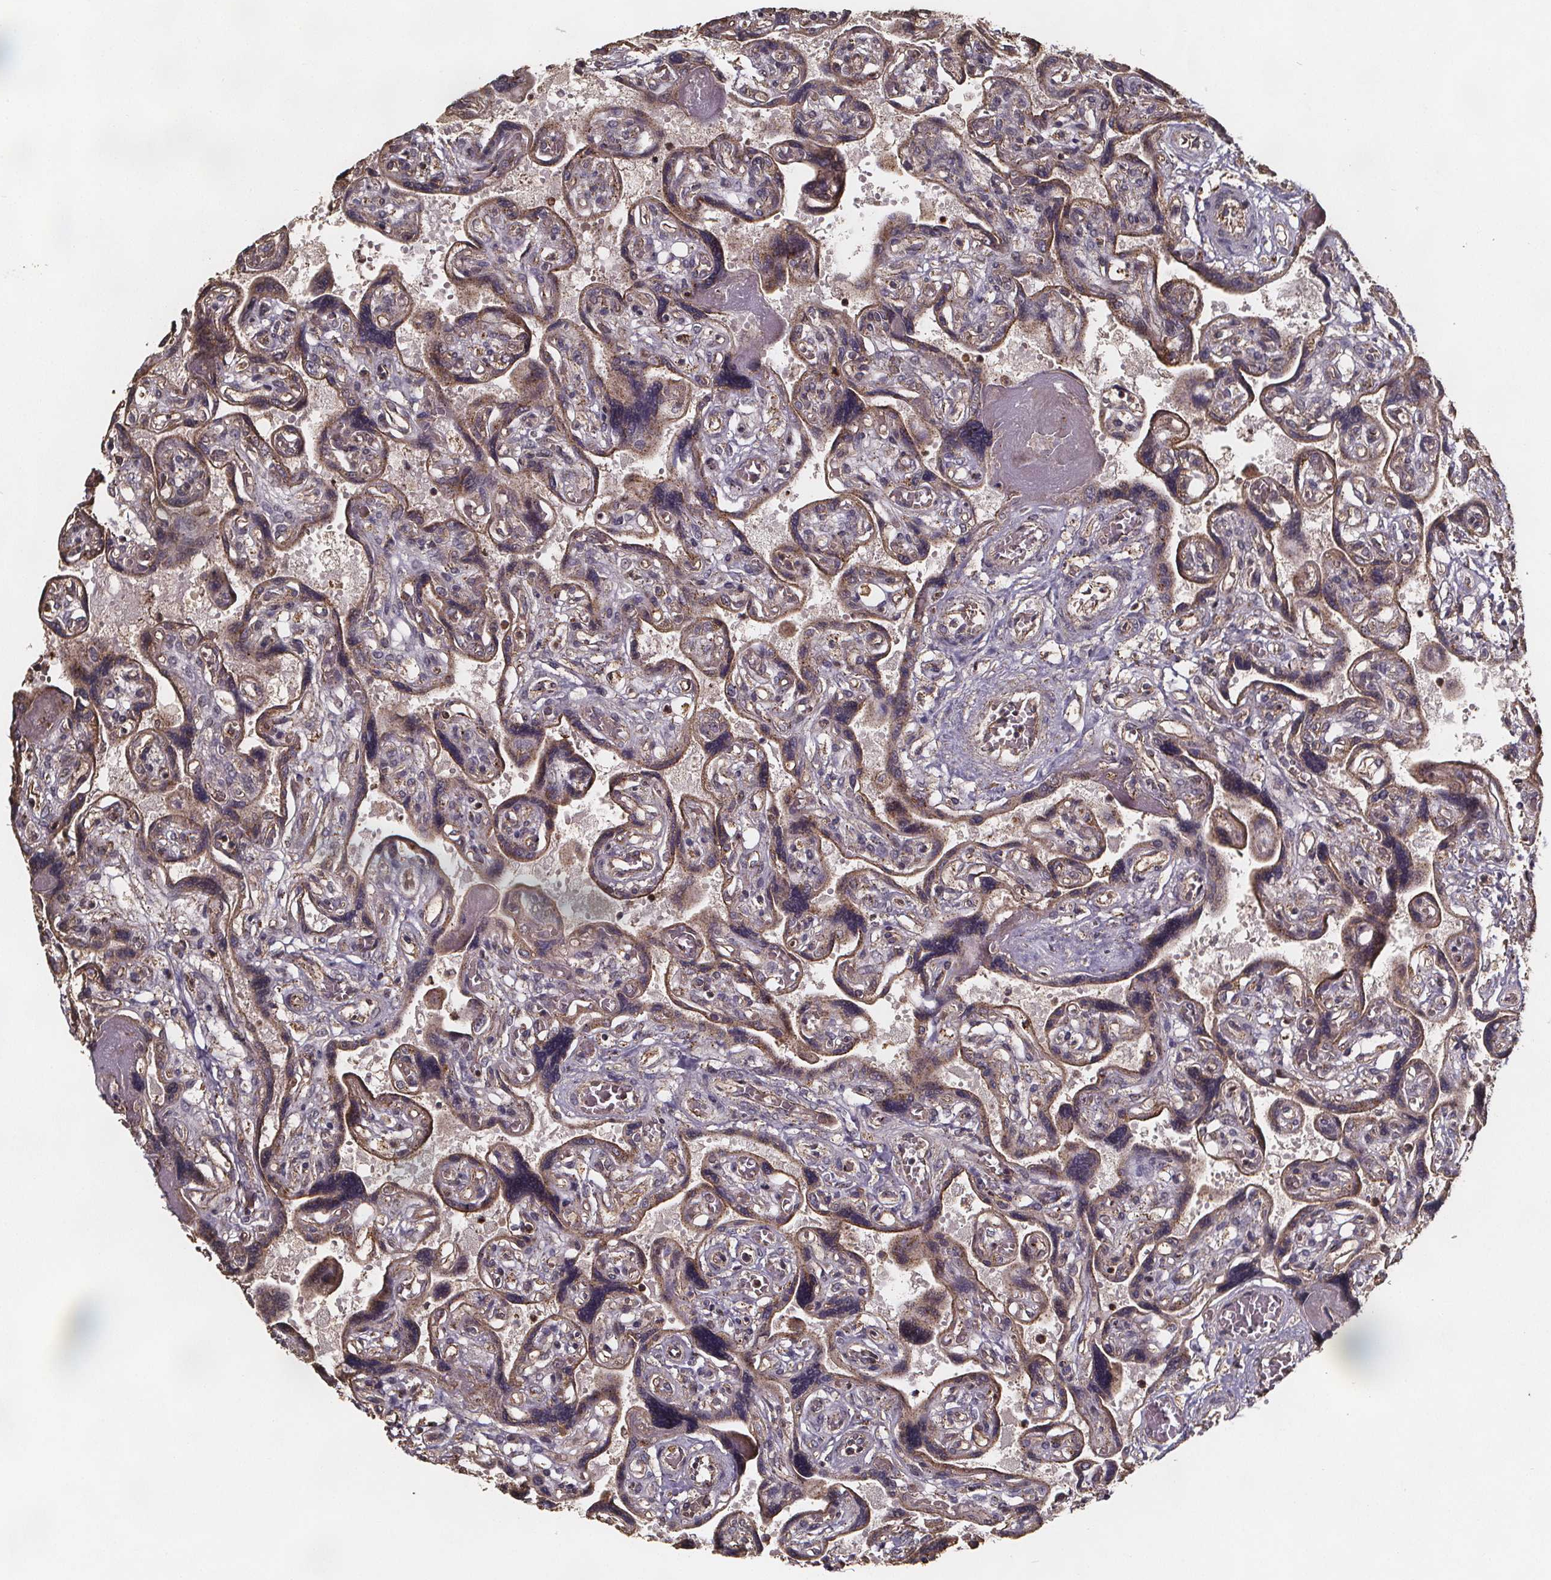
{"staining": {"intensity": "weak", "quantity": "<25%", "location": "nuclear"}, "tissue": "placenta", "cell_type": "Decidual cells", "image_type": "normal", "snomed": [{"axis": "morphology", "description": "Normal tissue, NOS"}, {"axis": "topography", "description": "Placenta"}], "caption": "Histopathology image shows no significant protein staining in decidual cells of normal placenta. (IHC, brightfield microscopy, high magnification).", "gene": "ZNF879", "patient": {"sex": "female", "age": 32}}